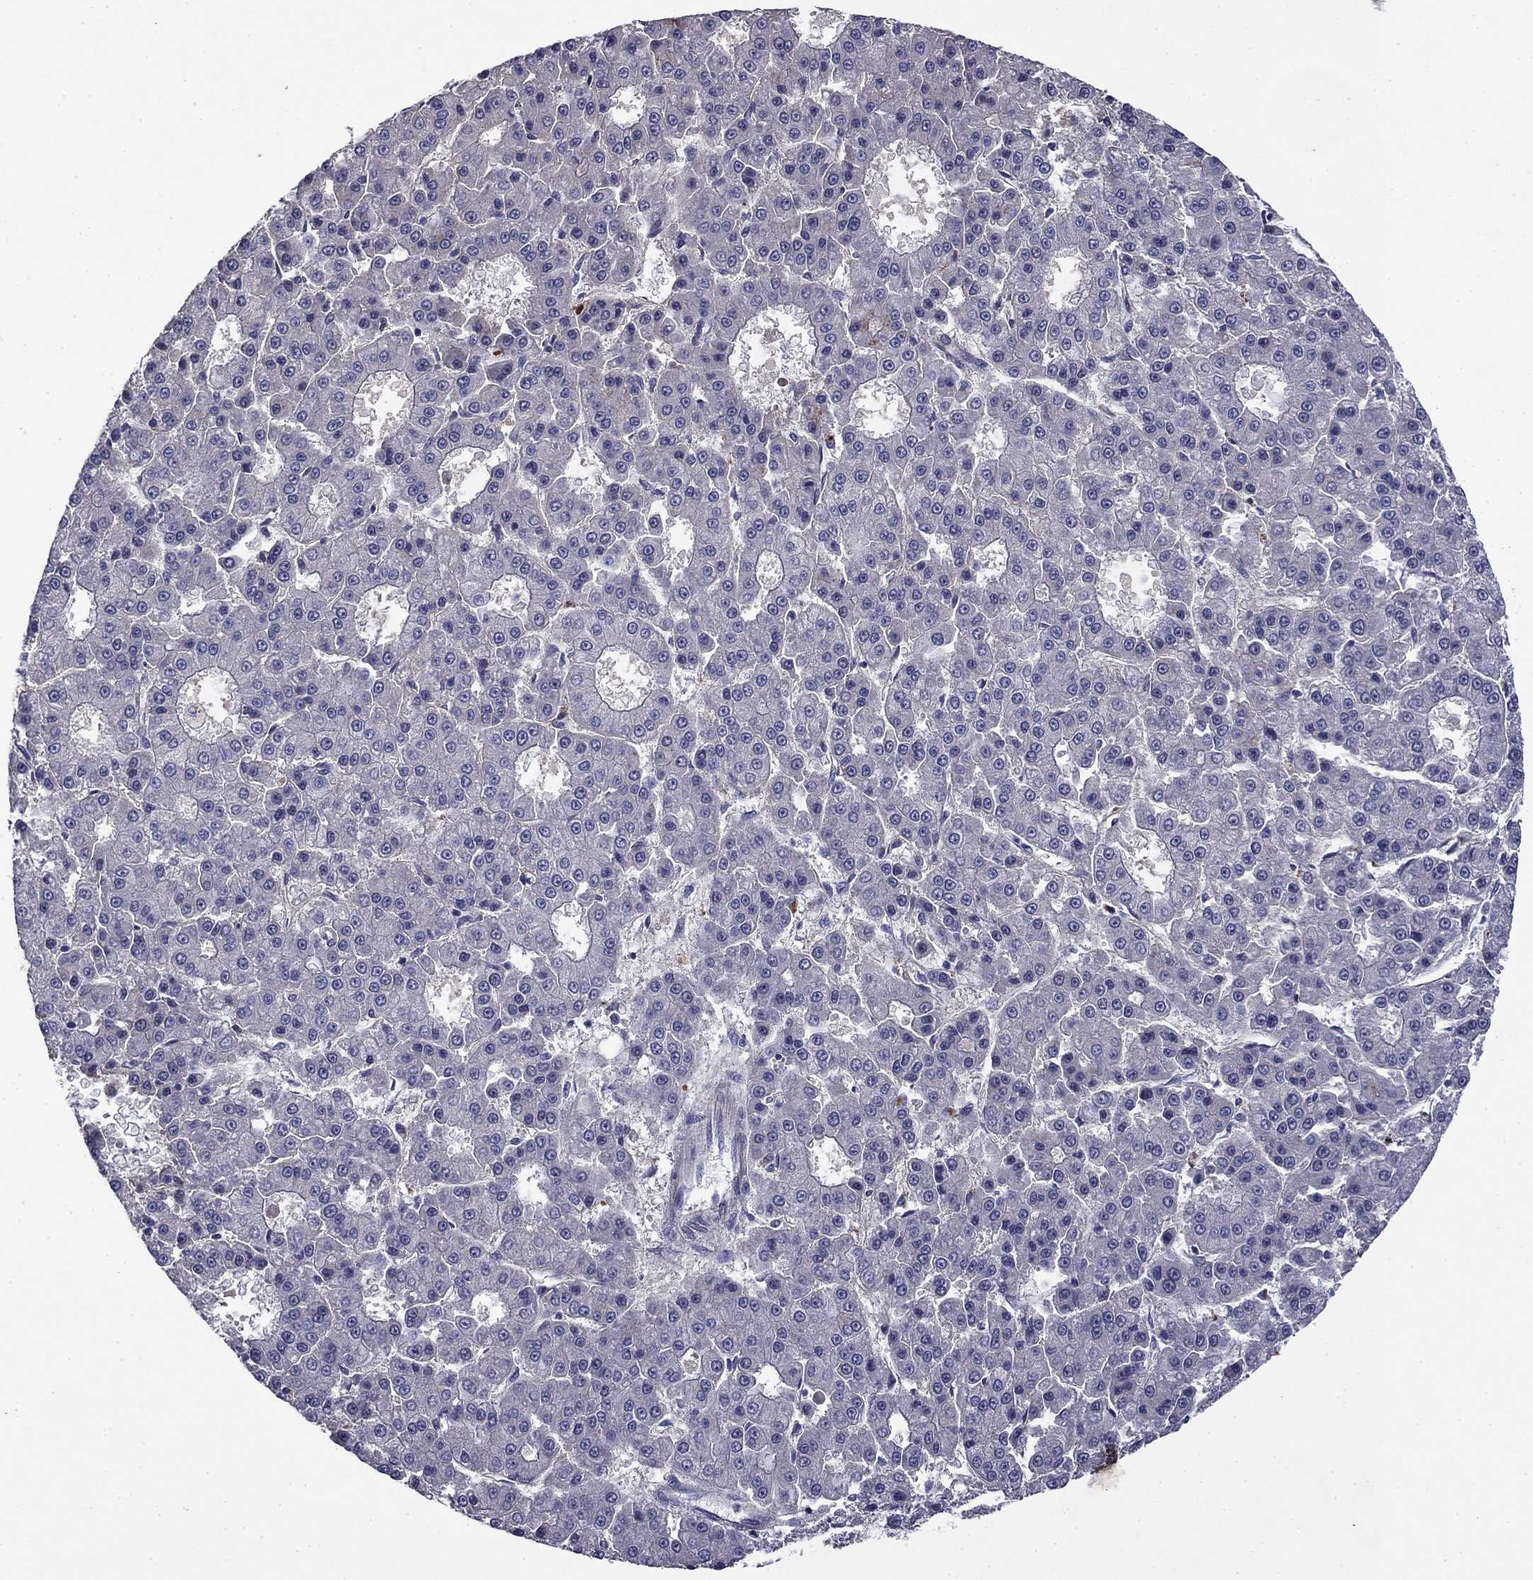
{"staining": {"intensity": "negative", "quantity": "none", "location": "none"}, "tissue": "liver cancer", "cell_type": "Tumor cells", "image_type": "cancer", "snomed": [{"axis": "morphology", "description": "Carcinoma, Hepatocellular, NOS"}, {"axis": "topography", "description": "Liver"}], "caption": "This is a image of immunohistochemistry staining of liver cancer (hepatocellular carcinoma), which shows no staining in tumor cells. (Brightfield microscopy of DAB immunohistochemistry at high magnification).", "gene": "COL2A1", "patient": {"sex": "male", "age": 70}}